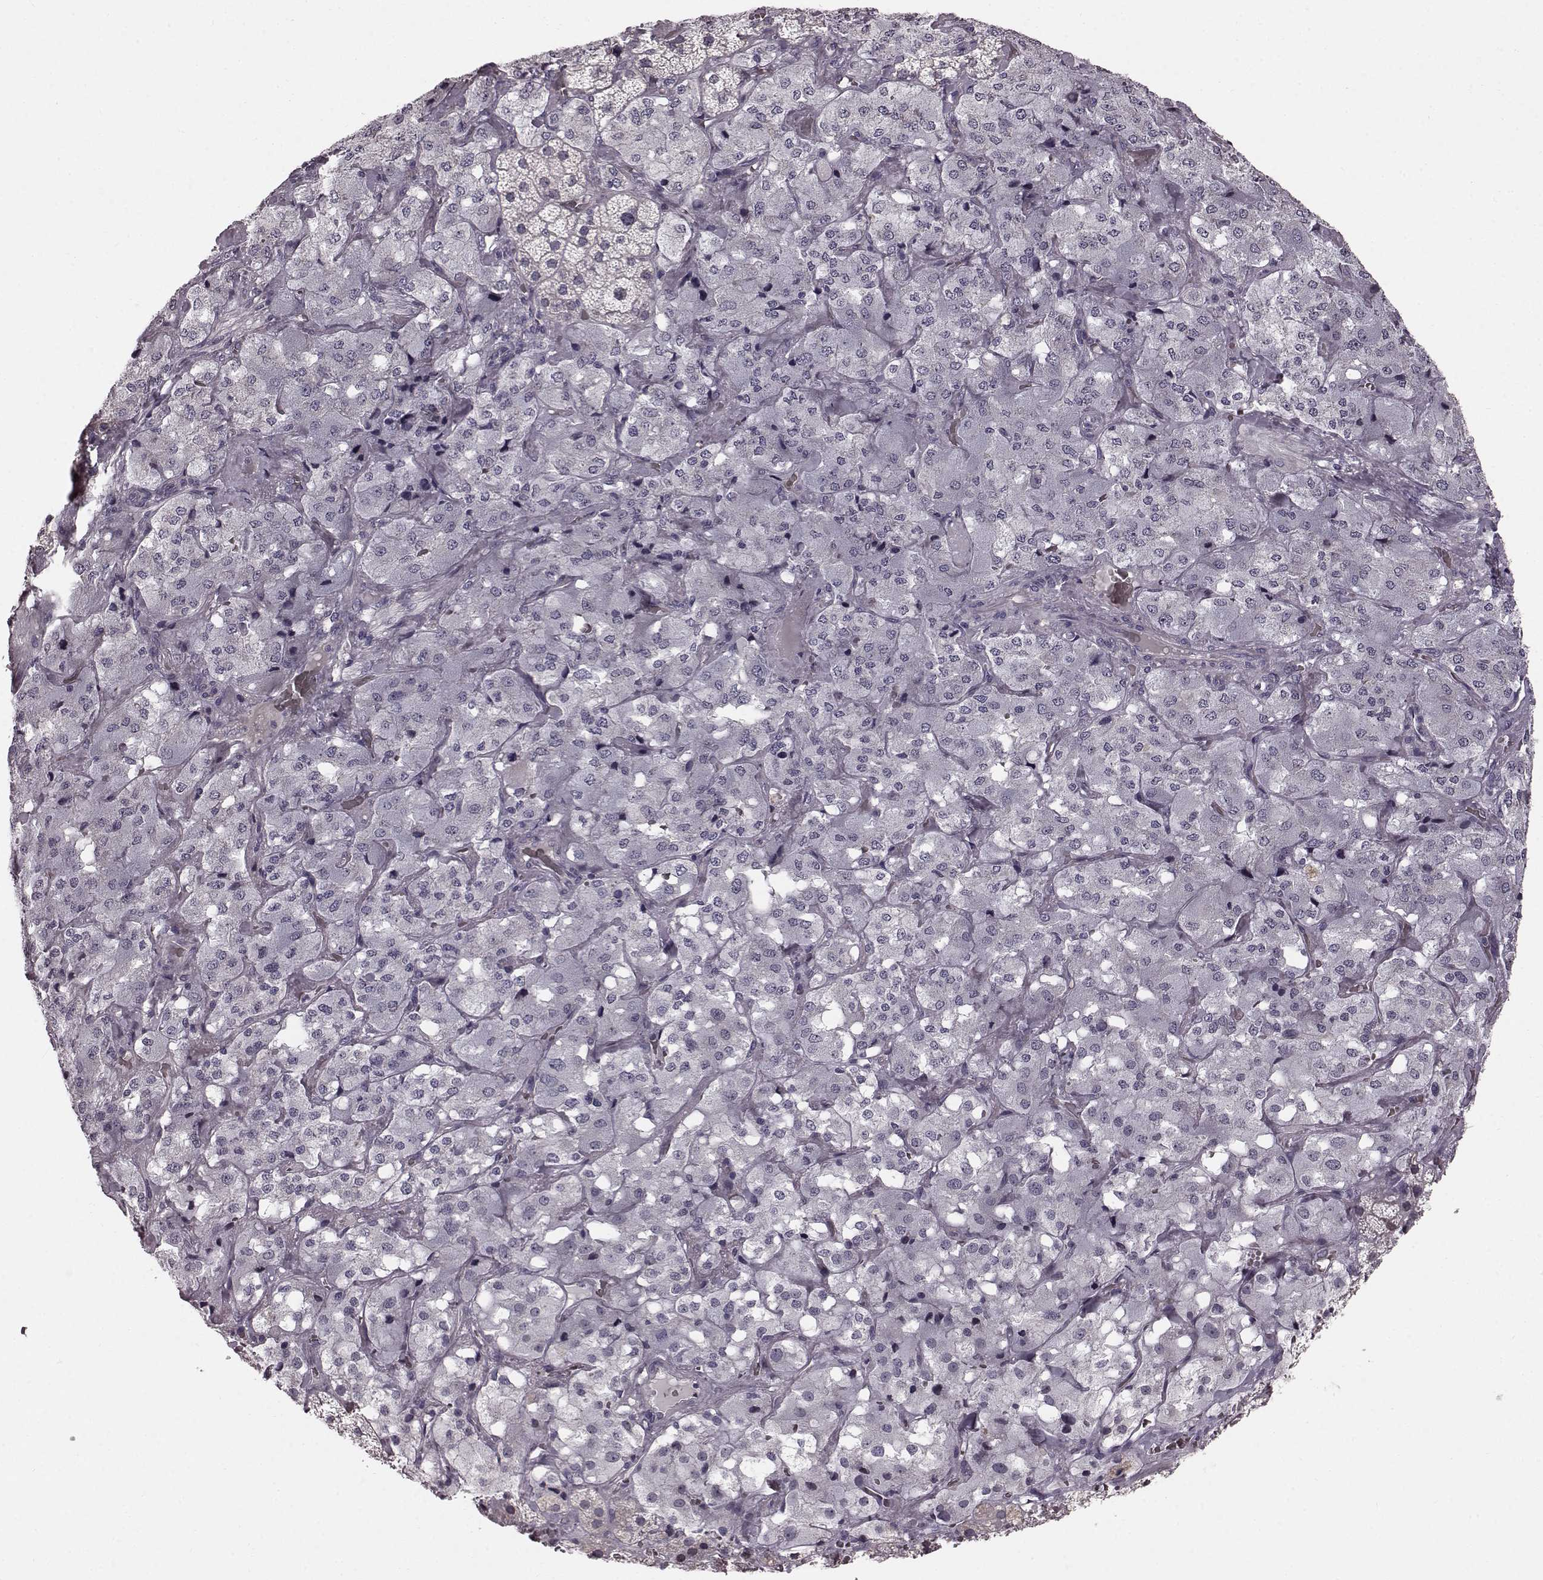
{"staining": {"intensity": "negative", "quantity": "none", "location": "none"}, "tissue": "adrenal gland", "cell_type": "Glandular cells", "image_type": "normal", "snomed": [{"axis": "morphology", "description": "Normal tissue, NOS"}, {"axis": "topography", "description": "Adrenal gland"}], "caption": "IHC histopathology image of normal adrenal gland: adrenal gland stained with DAB reveals no significant protein expression in glandular cells.", "gene": "TCHHL1", "patient": {"sex": "male", "age": 57}}